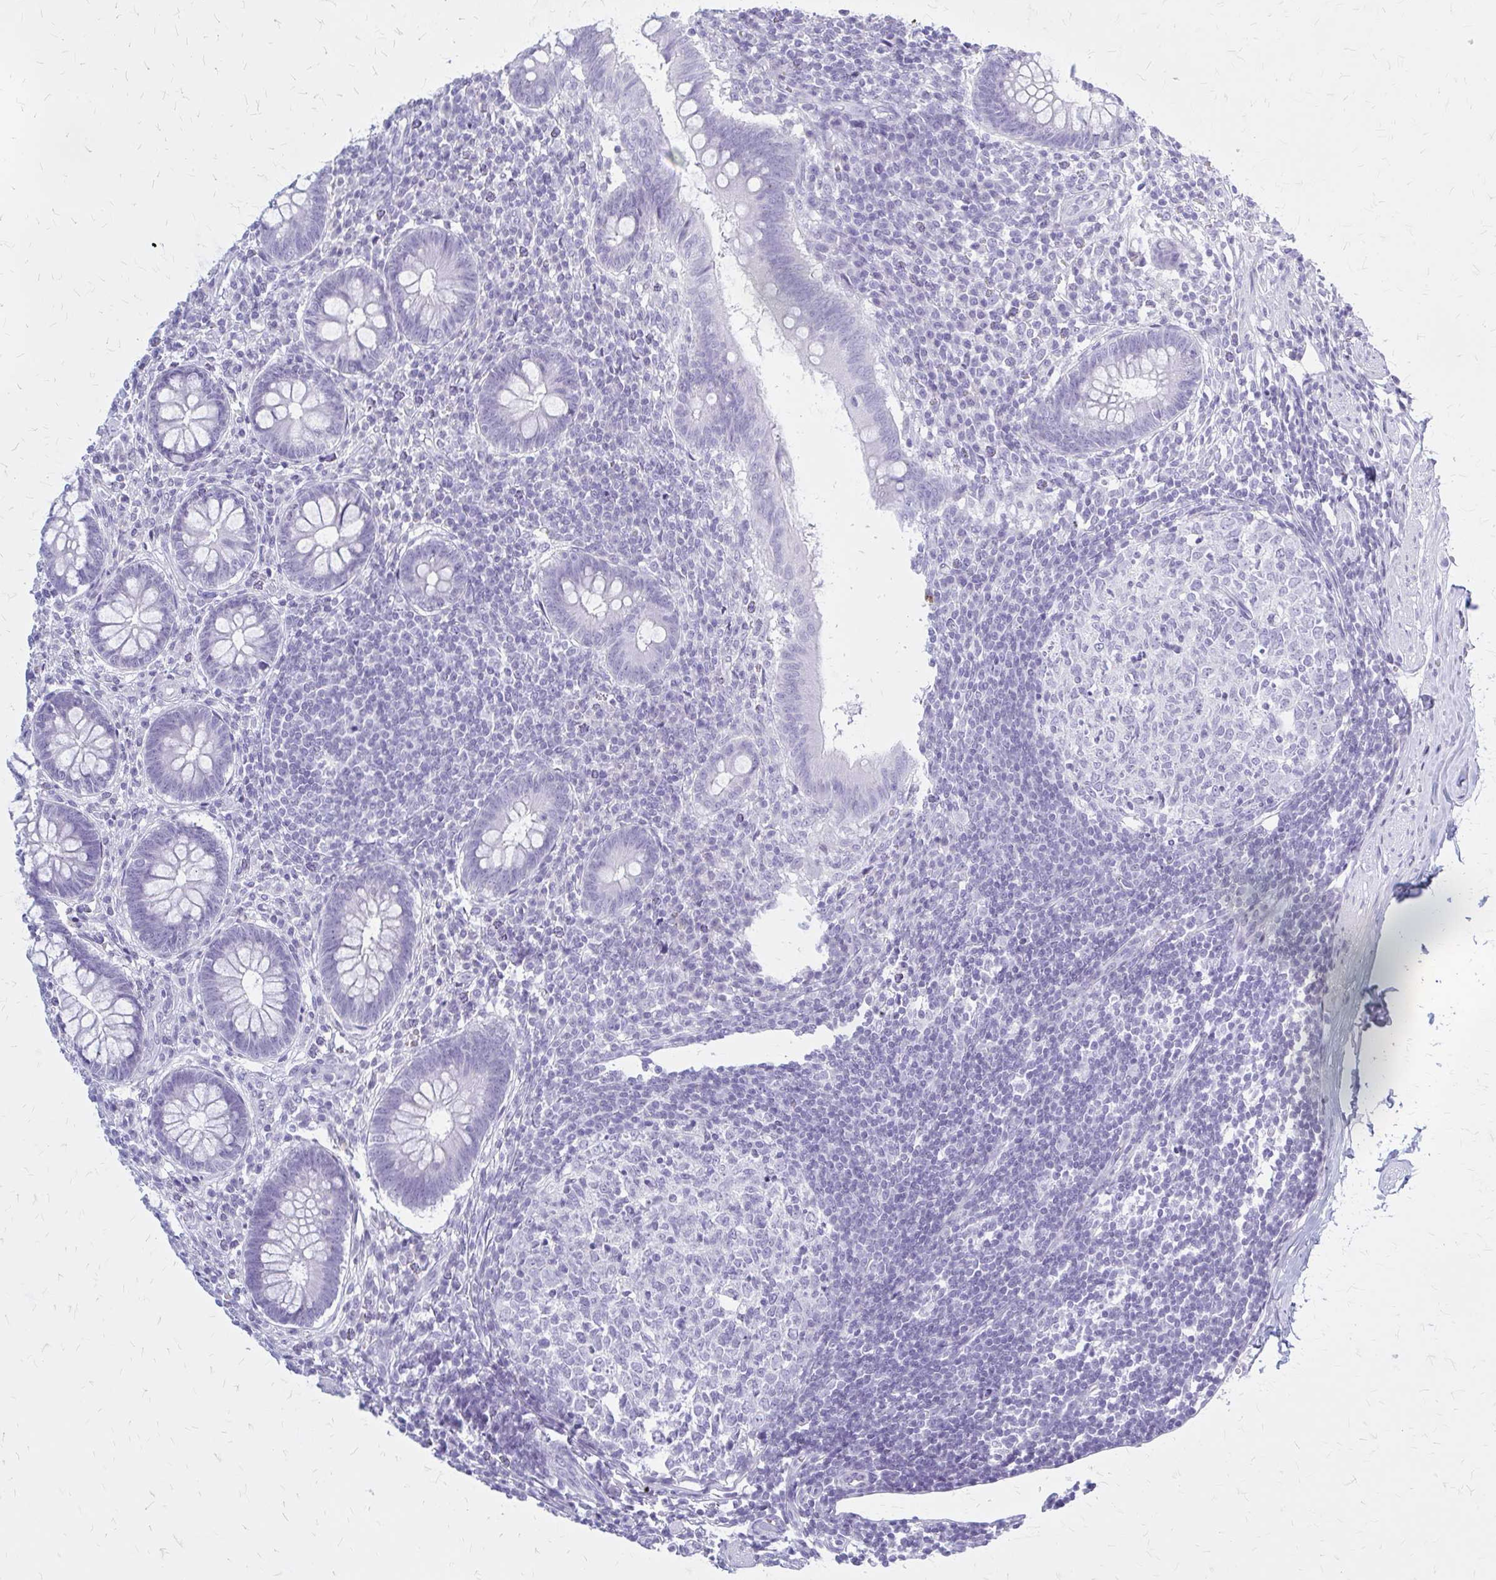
{"staining": {"intensity": "negative", "quantity": "none", "location": "none"}, "tissue": "appendix", "cell_type": "Glandular cells", "image_type": "normal", "snomed": [{"axis": "morphology", "description": "Normal tissue, NOS"}, {"axis": "topography", "description": "Appendix"}], "caption": "The IHC image has no significant staining in glandular cells of appendix. (DAB (3,3'-diaminobenzidine) IHC with hematoxylin counter stain).", "gene": "KLHDC7A", "patient": {"sex": "female", "age": 56}}